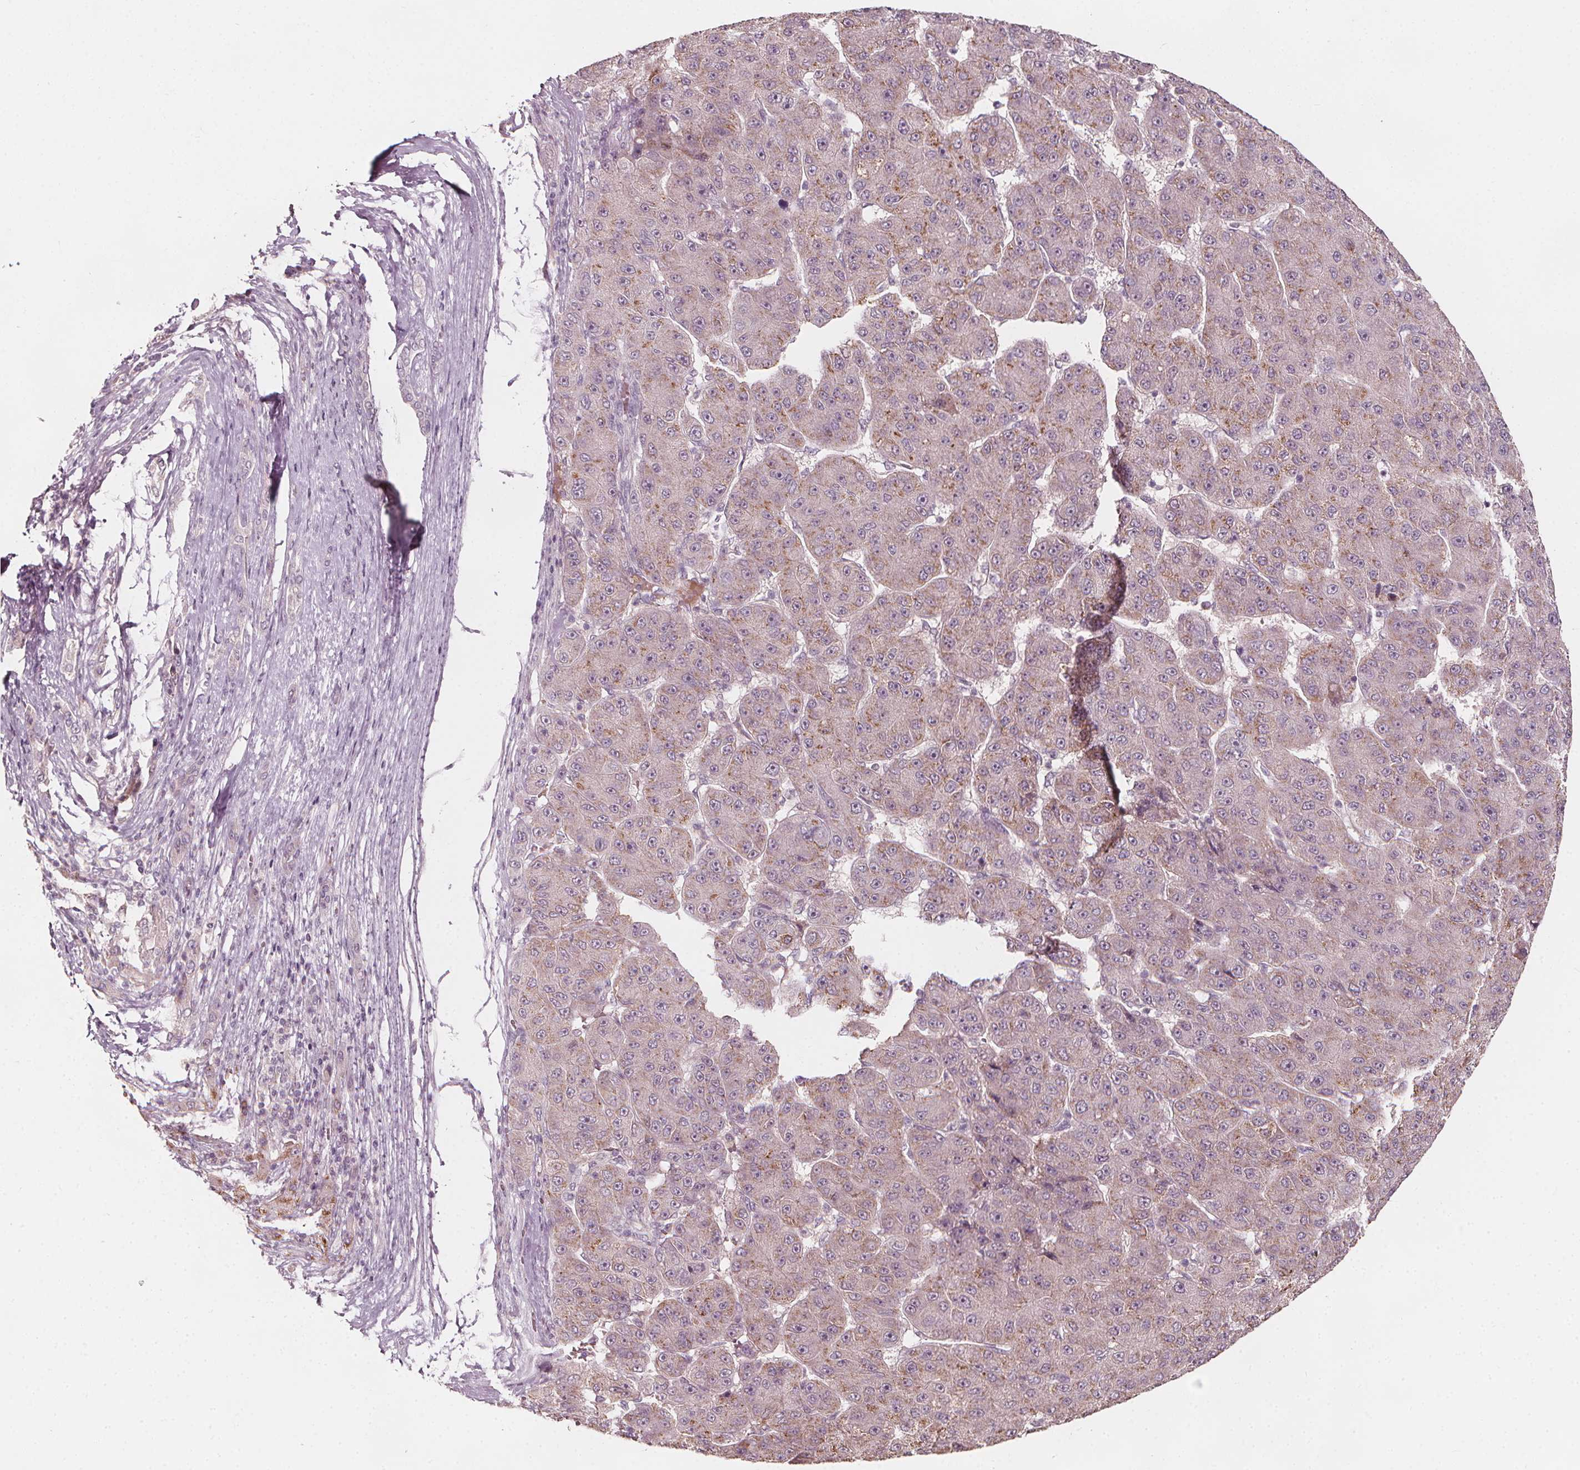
{"staining": {"intensity": "moderate", "quantity": "<25%", "location": "cytoplasmic/membranous"}, "tissue": "liver cancer", "cell_type": "Tumor cells", "image_type": "cancer", "snomed": [{"axis": "morphology", "description": "Carcinoma, Hepatocellular, NOS"}, {"axis": "topography", "description": "Liver"}], "caption": "Immunohistochemistry (IHC) histopathology image of neoplastic tissue: human liver hepatocellular carcinoma stained using IHC displays low levels of moderate protein expression localized specifically in the cytoplasmic/membranous of tumor cells, appearing as a cytoplasmic/membranous brown color.", "gene": "NPC1L1", "patient": {"sex": "male", "age": 67}}